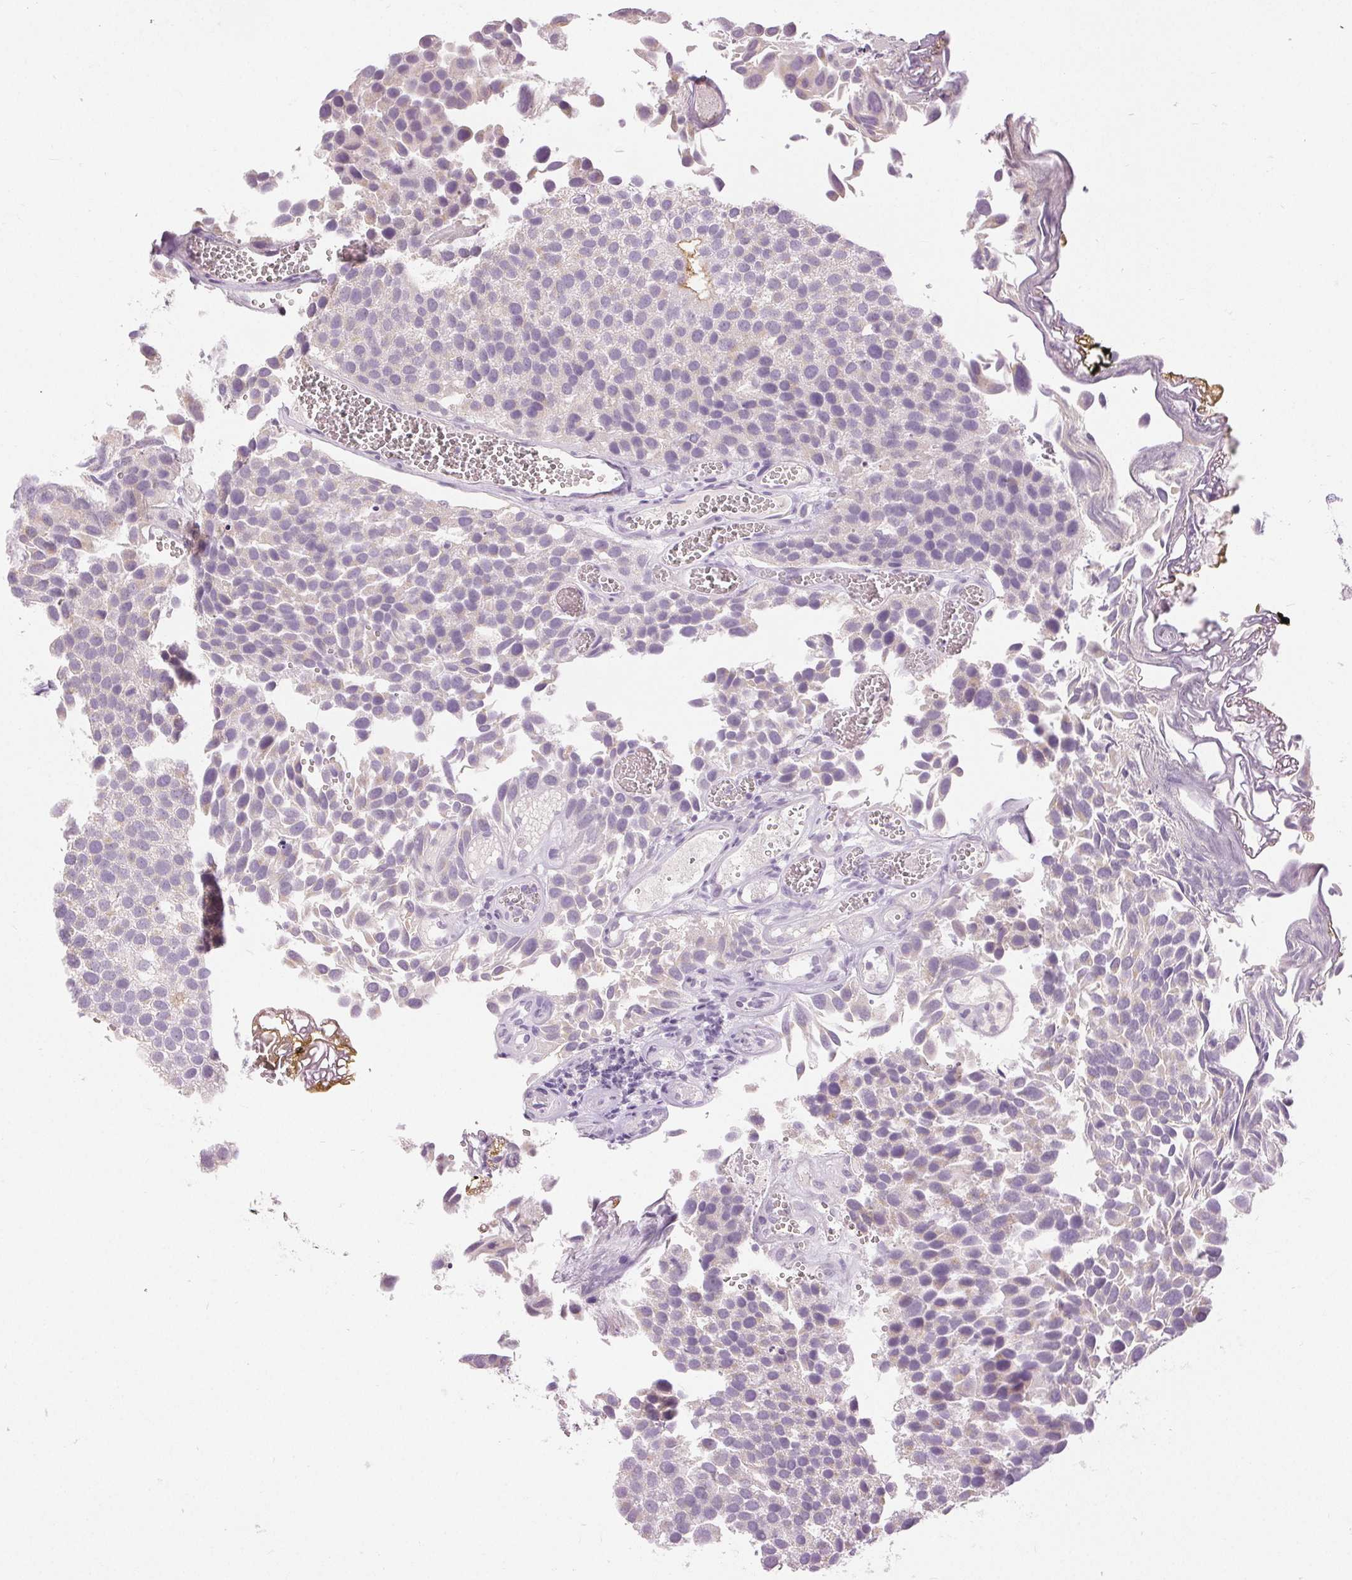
{"staining": {"intensity": "negative", "quantity": "none", "location": "none"}, "tissue": "urothelial cancer", "cell_type": "Tumor cells", "image_type": "cancer", "snomed": [{"axis": "morphology", "description": "Urothelial carcinoma, Low grade"}, {"axis": "topography", "description": "Urinary bladder"}], "caption": "An immunohistochemistry (IHC) photomicrograph of urothelial carcinoma (low-grade) is shown. There is no staining in tumor cells of urothelial carcinoma (low-grade).", "gene": "DSG3", "patient": {"sex": "female", "age": 69}}